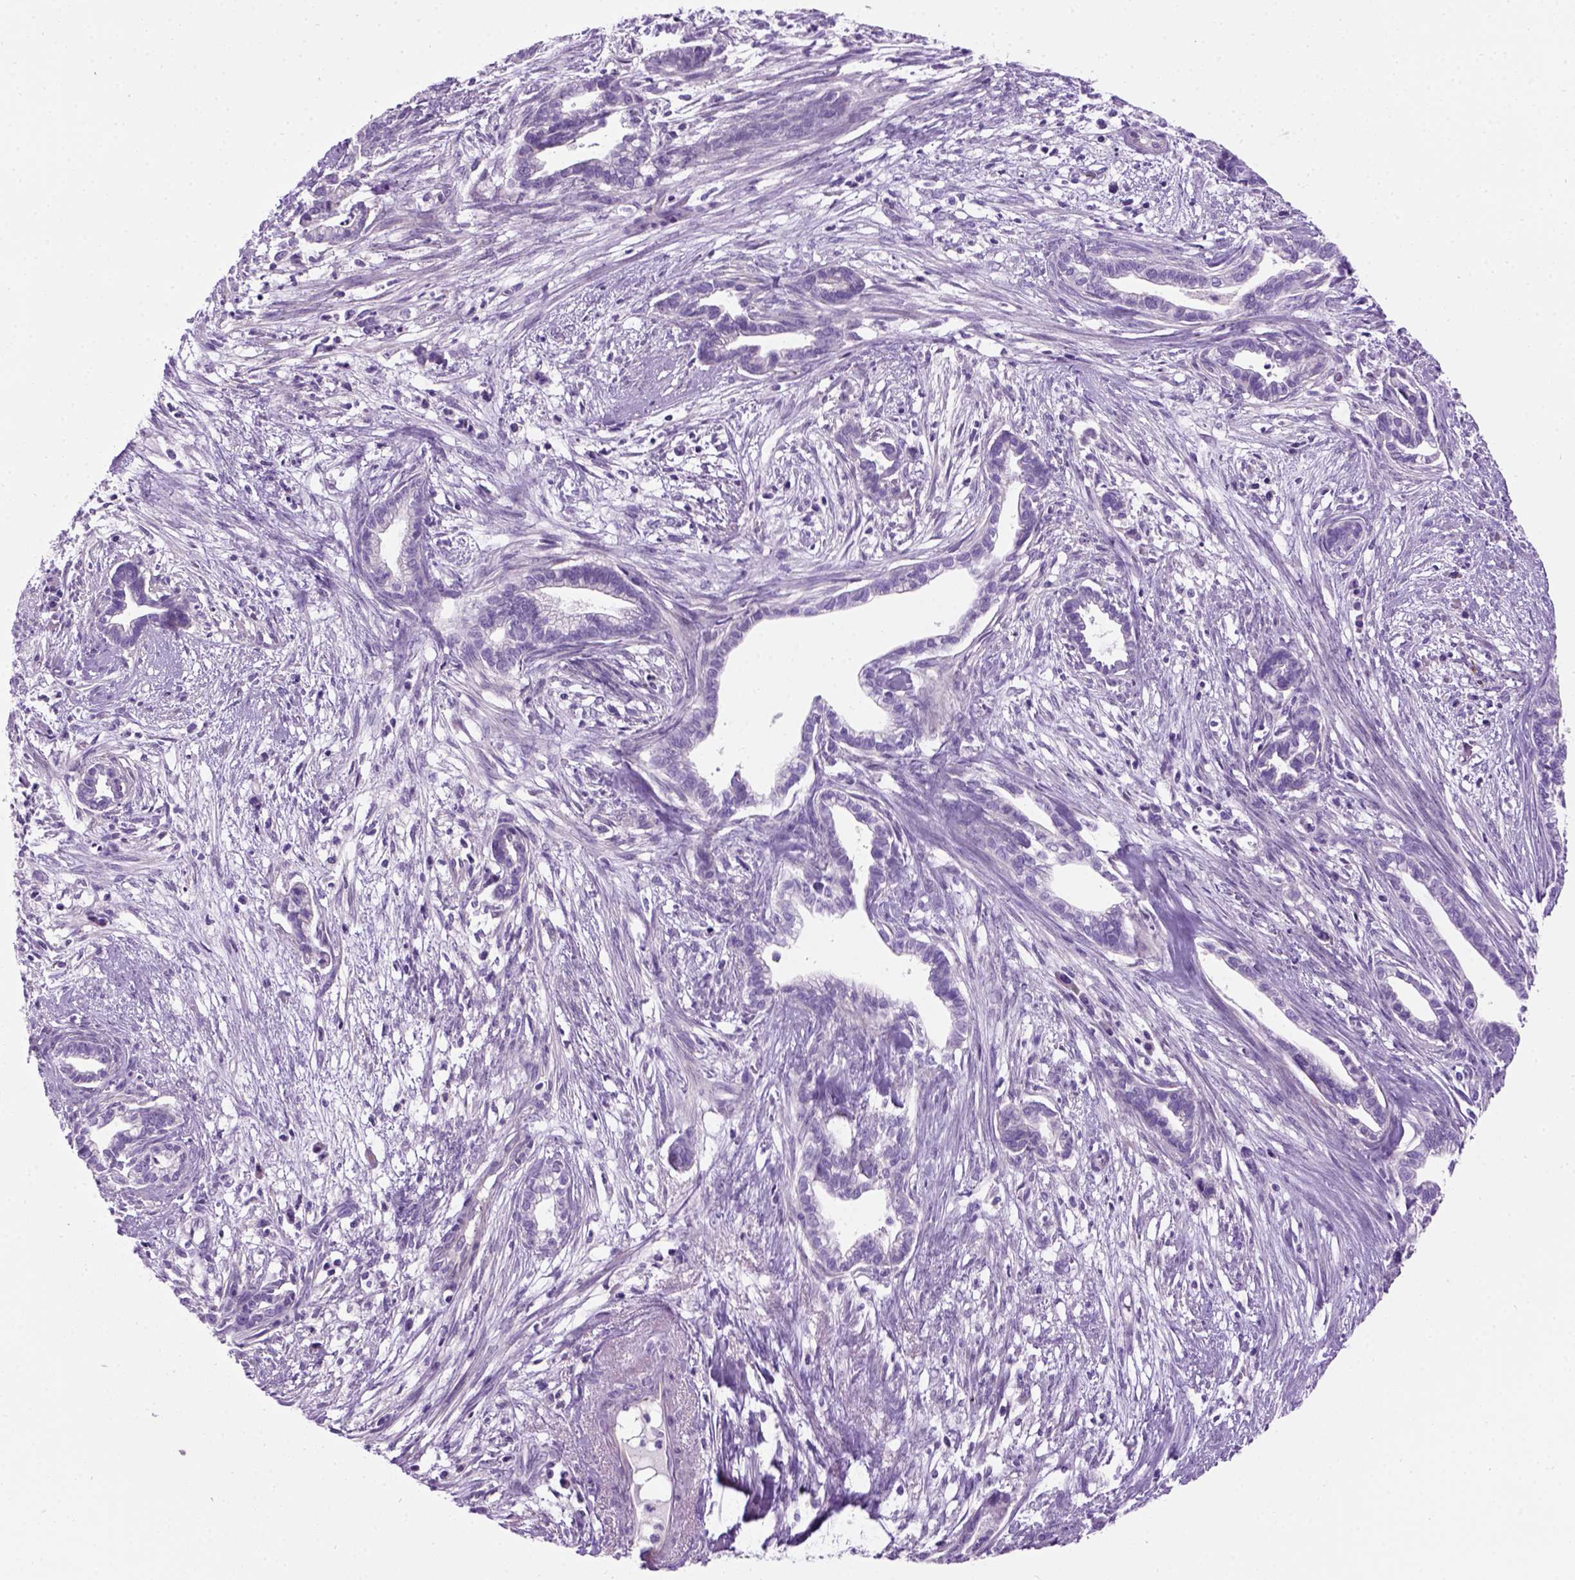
{"staining": {"intensity": "negative", "quantity": "none", "location": "none"}, "tissue": "cervical cancer", "cell_type": "Tumor cells", "image_type": "cancer", "snomed": [{"axis": "morphology", "description": "Adenocarcinoma, NOS"}, {"axis": "topography", "description": "Cervix"}], "caption": "A micrograph of cervical cancer stained for a protein reveals no brown staining in tumor cells.", "gene": "GABRB2", "patient": {"sex": "female", "age": 62}}